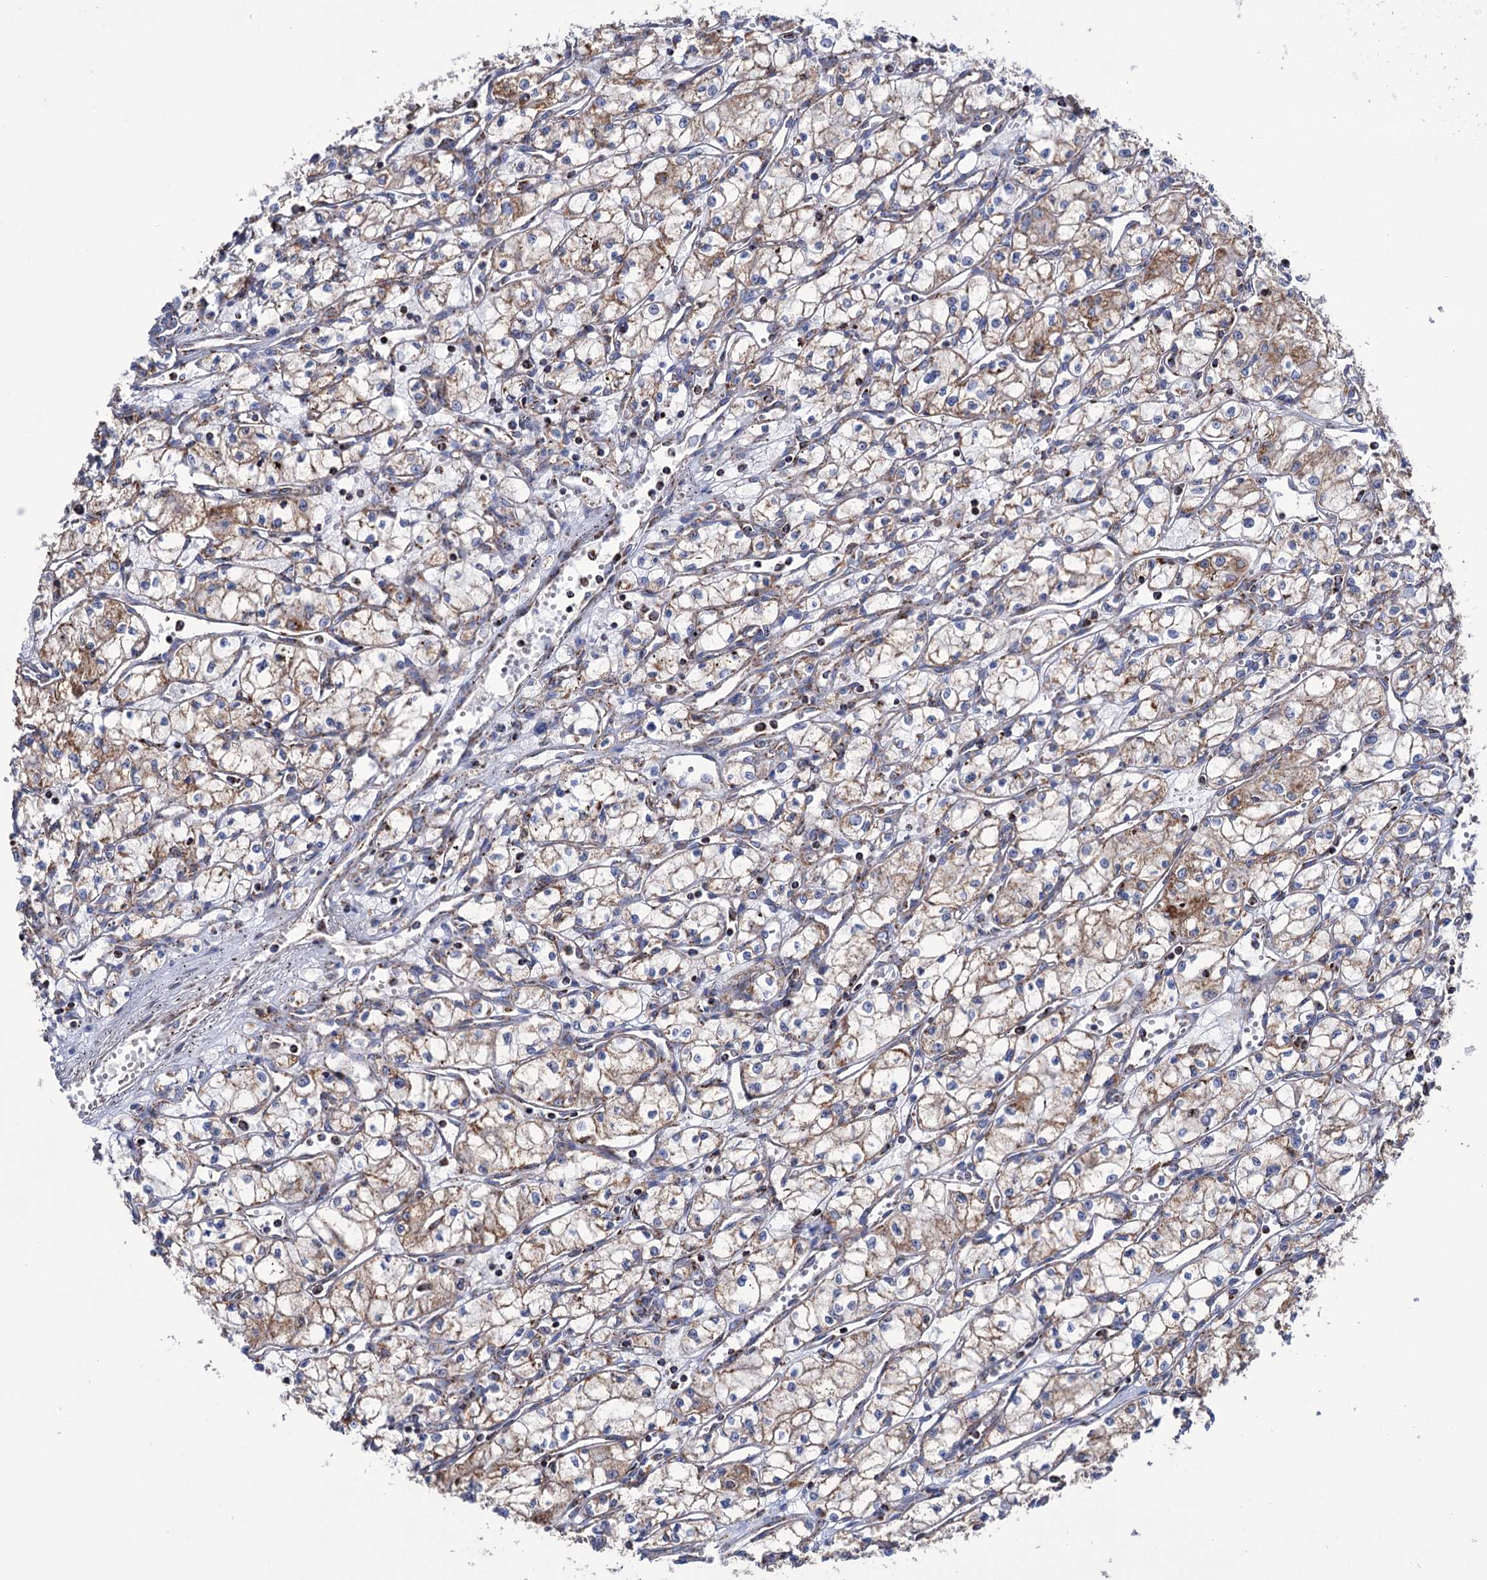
{"staining": {"intensity": "moderate", "quantity": "25%-75%", "location": "cytoplasmic/membranous"}, "tissue": "renal cancer", "cell_type": "Tumor cells", "image_type": "cancer", "snomed": [{"axis": "morphology", "description": "Adenocarcinoma, NOS"}, {"axis": "topography", "description": "Kidney"}], "caption": "Brown immunohistochemical staining in human adenocarcinoma (renal) reveals moderate cytoplasmic/membranous staining in about 25%-75% of tumor cells. Nuclei are stained in blue.", "gene": "ABHD10", "patient": {"sex": "male", "age": 59}}